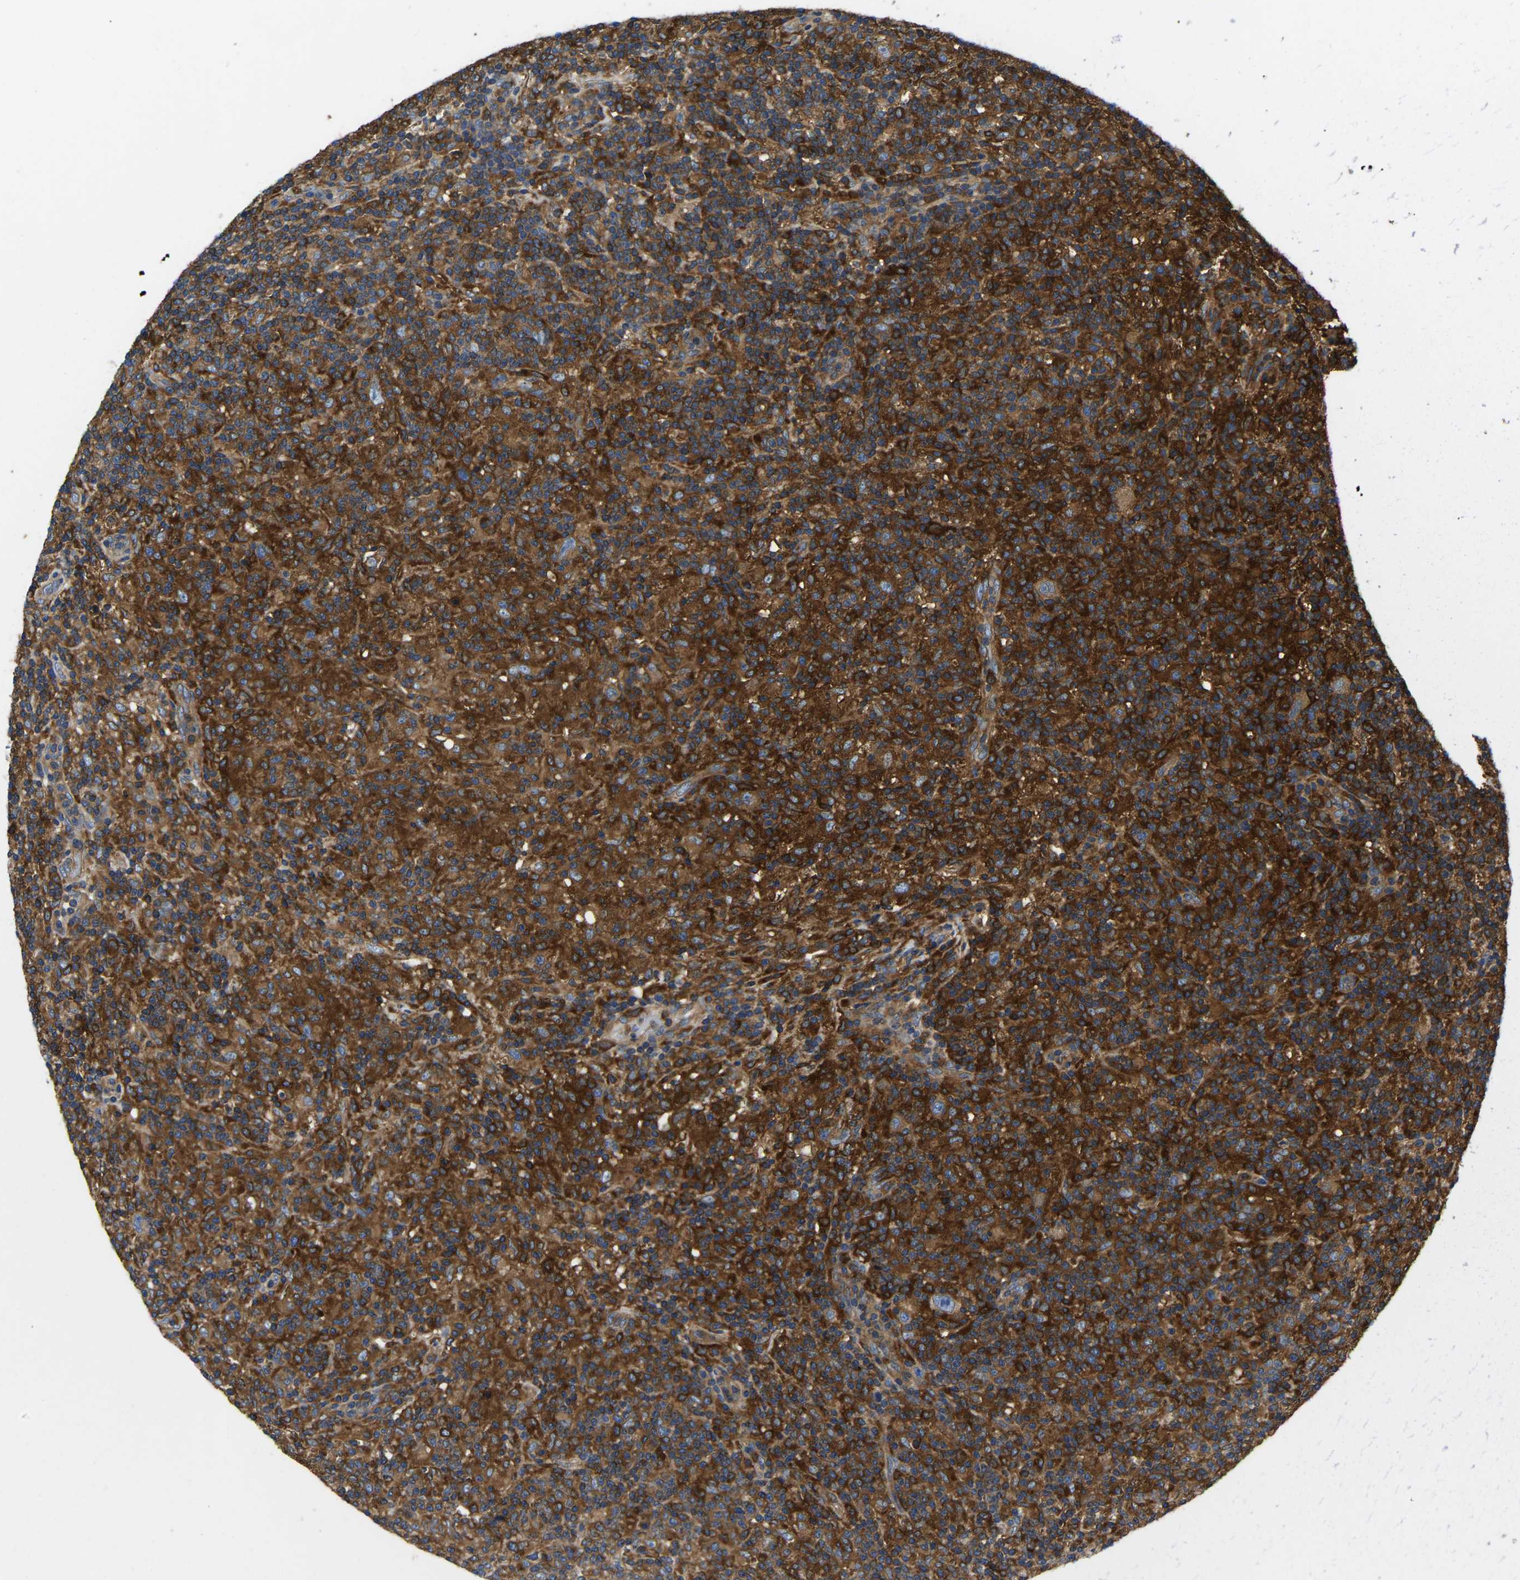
{"staining": {"intensity": "moderate", "quantity": ">75%", "location": "cytoplasmic/membranous"}, "tissue": "lymphoma", "cell_type": "Tumor cells", "image_type": "cancer", "snomed": [{"axis": "morphology", "description": "Hodgkin's disease, NOS"}, {"axis": "topography", "description": "Lymph node"}], "caption": "Hodgkin's disease was stained to show a protein in brown. There is medium levels of moderate cytoplasmic/membranous expression in approximately >75% of tumor cells.", "gene": "STAT2", "patient": {"sex": "male", "age": 70}}